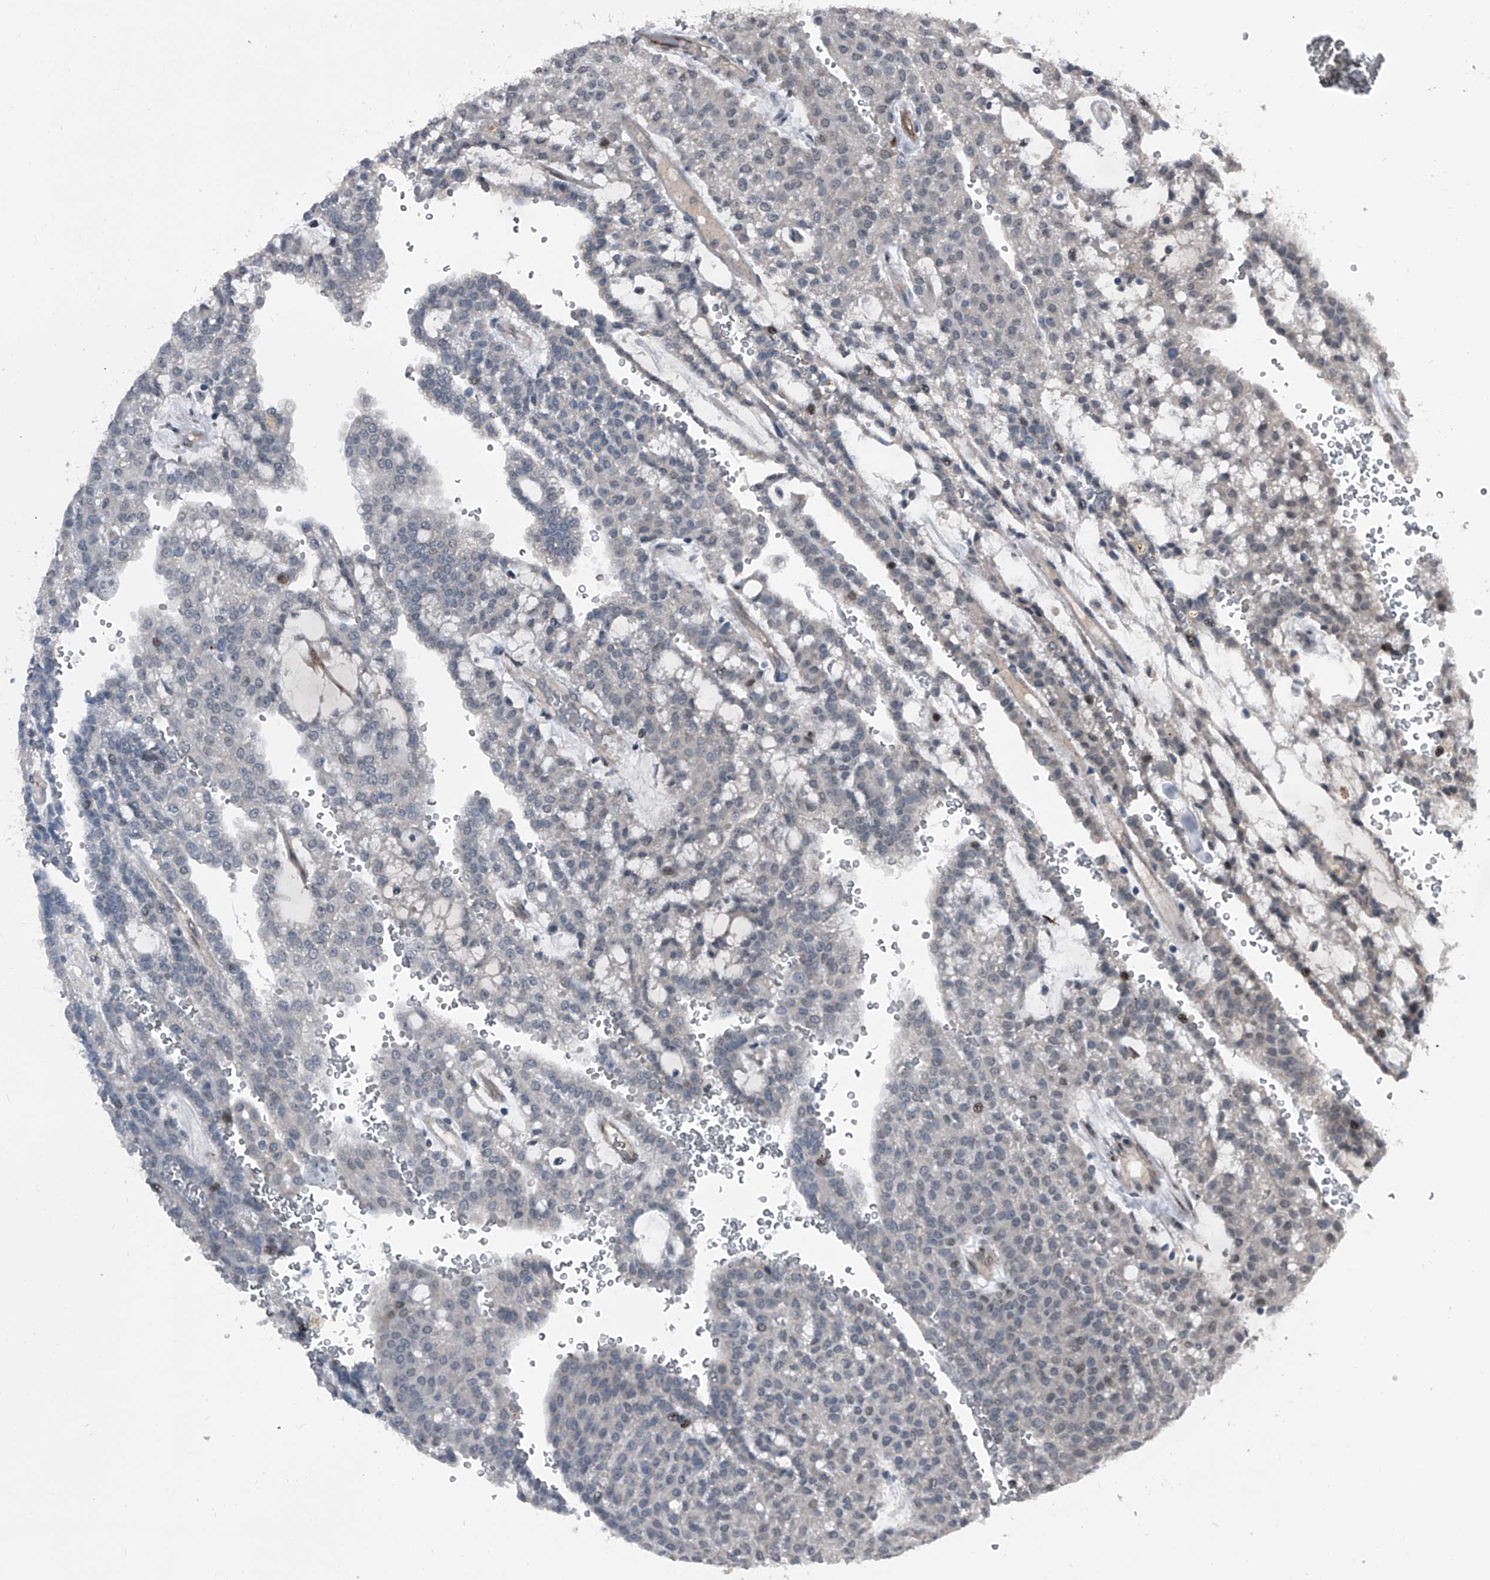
{"staining": {"intensity": "negative", "quantity": "none", "location": "none"}, "tissue": "renal cancer", "cell_type": "Tumor cells", "image_type": "cancer", "snomed": [{"axis": "morphology", "description": "Adenocarcinoma, NOS"}, {"axis": "topography", "description": "Kidney"}], "caption": "Immunohistochemistry histopathology image of neoplastic tissue: adenocarcinoma (renal) stained with DAB (3,3'-diaminobenzidine) demonstrates no significant protein staining in tumor cells. (Stains: DAB IHC with hematoxylin counter stain, Microscopy: brightfield microscopy at high magnification).", "gene": "ELK4", "patient": {"sex": "male", "age": 63}}